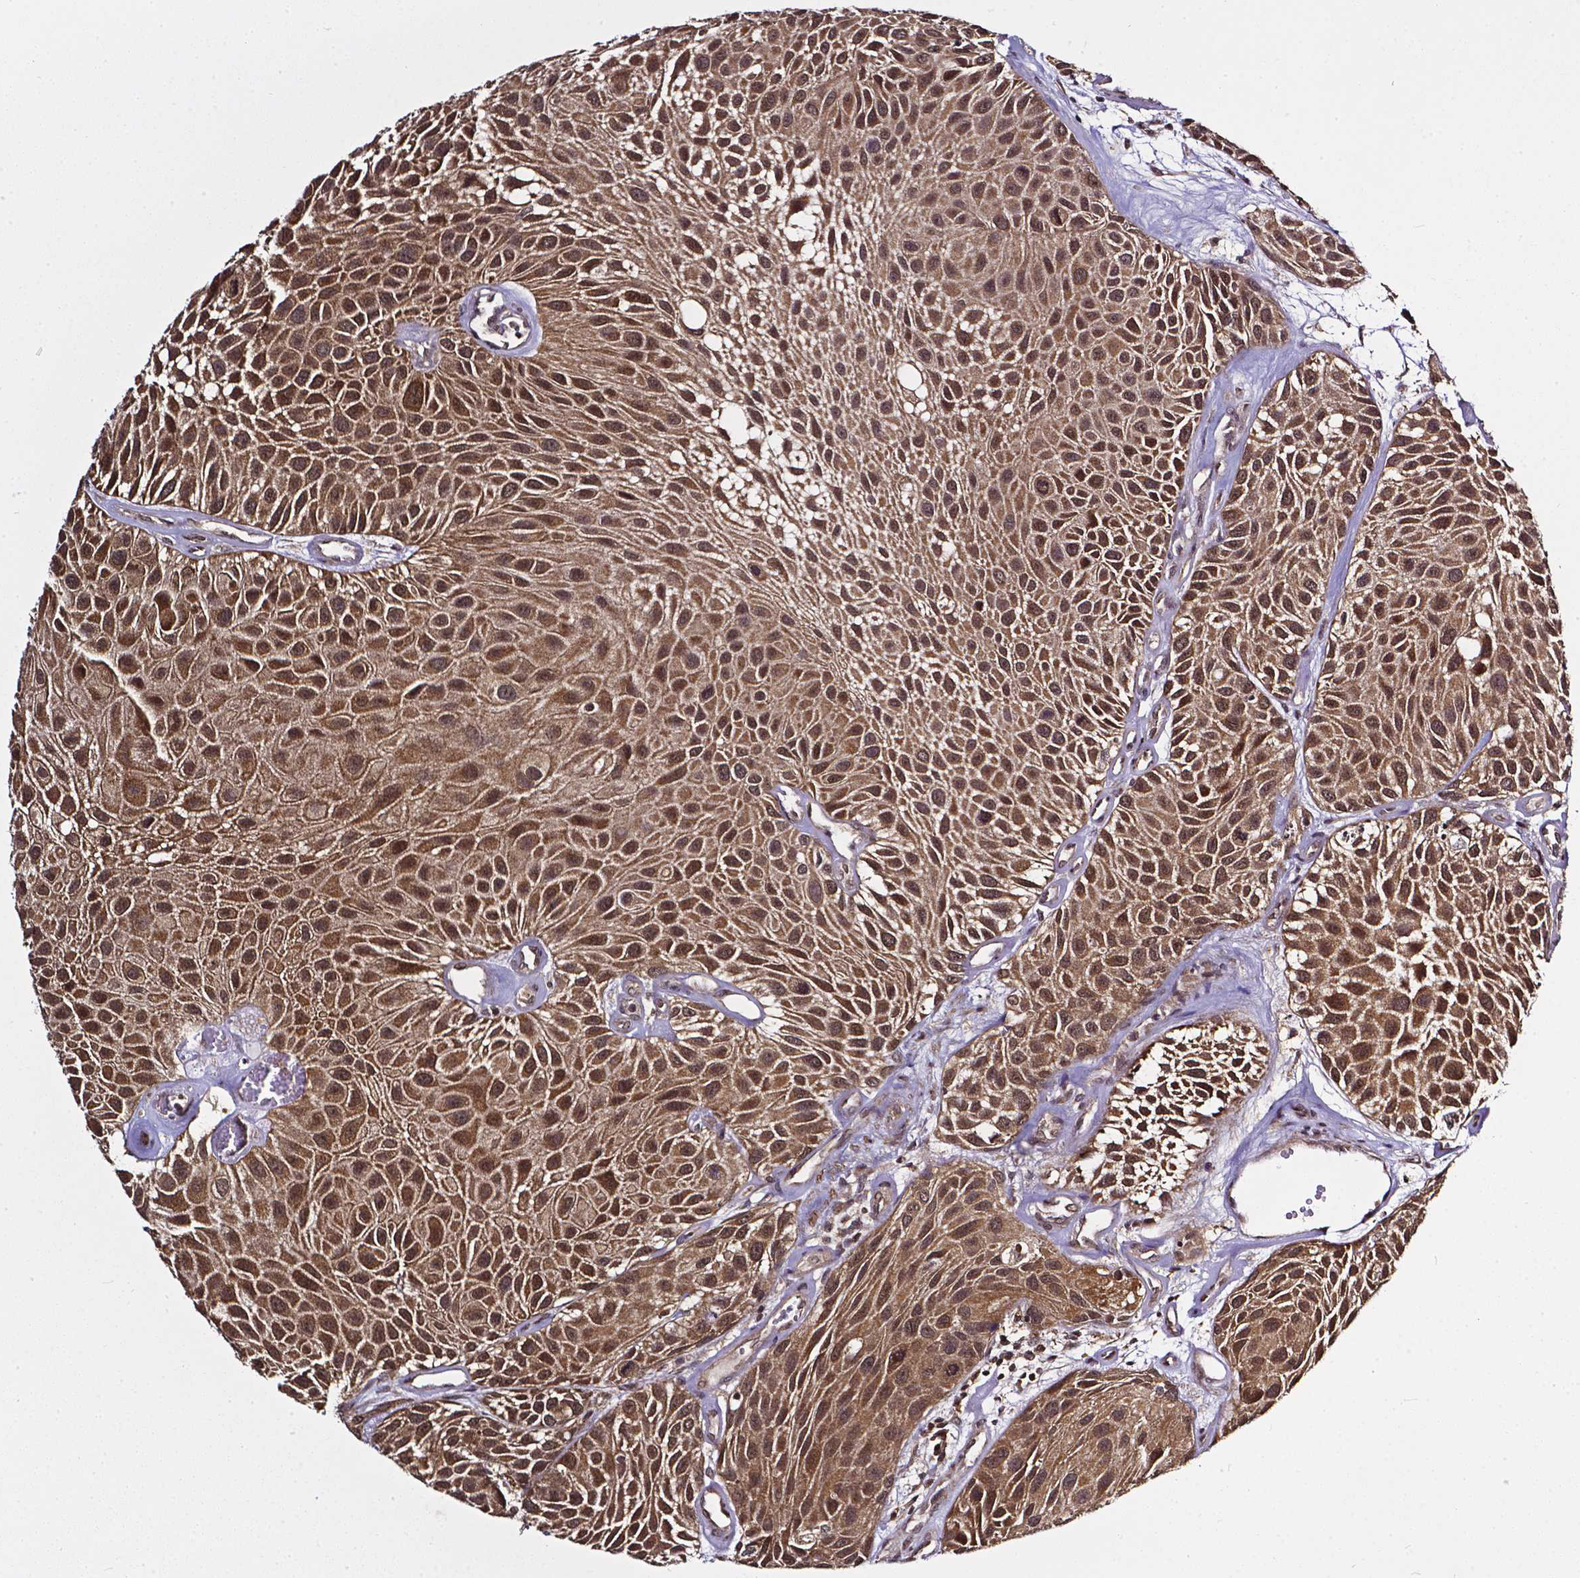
{"staining": {"intensity": "moderate", "quantity": ">75%", "location": "cytoplasmic/membranous,nuclear"}, "tissue": "urothelial cancer", "cell_type": "Tumor cells", "image_type": "cancer", "snomed": [{"axis": "morphology", "description": "Urothelial carcinoma, Low grade"}, {"axis": "topography", "description": "Urinary bladder"}], "caption": "This photomicrograph demonstrates IHC staining of human urothelial carcinoma (low-grade), with medium moderate cytoplasmic/membranous and nuclear expression in about >75% of tumor cells.", "gene": "OTUB1", "patient": {"sex": "female", "age": 87}}